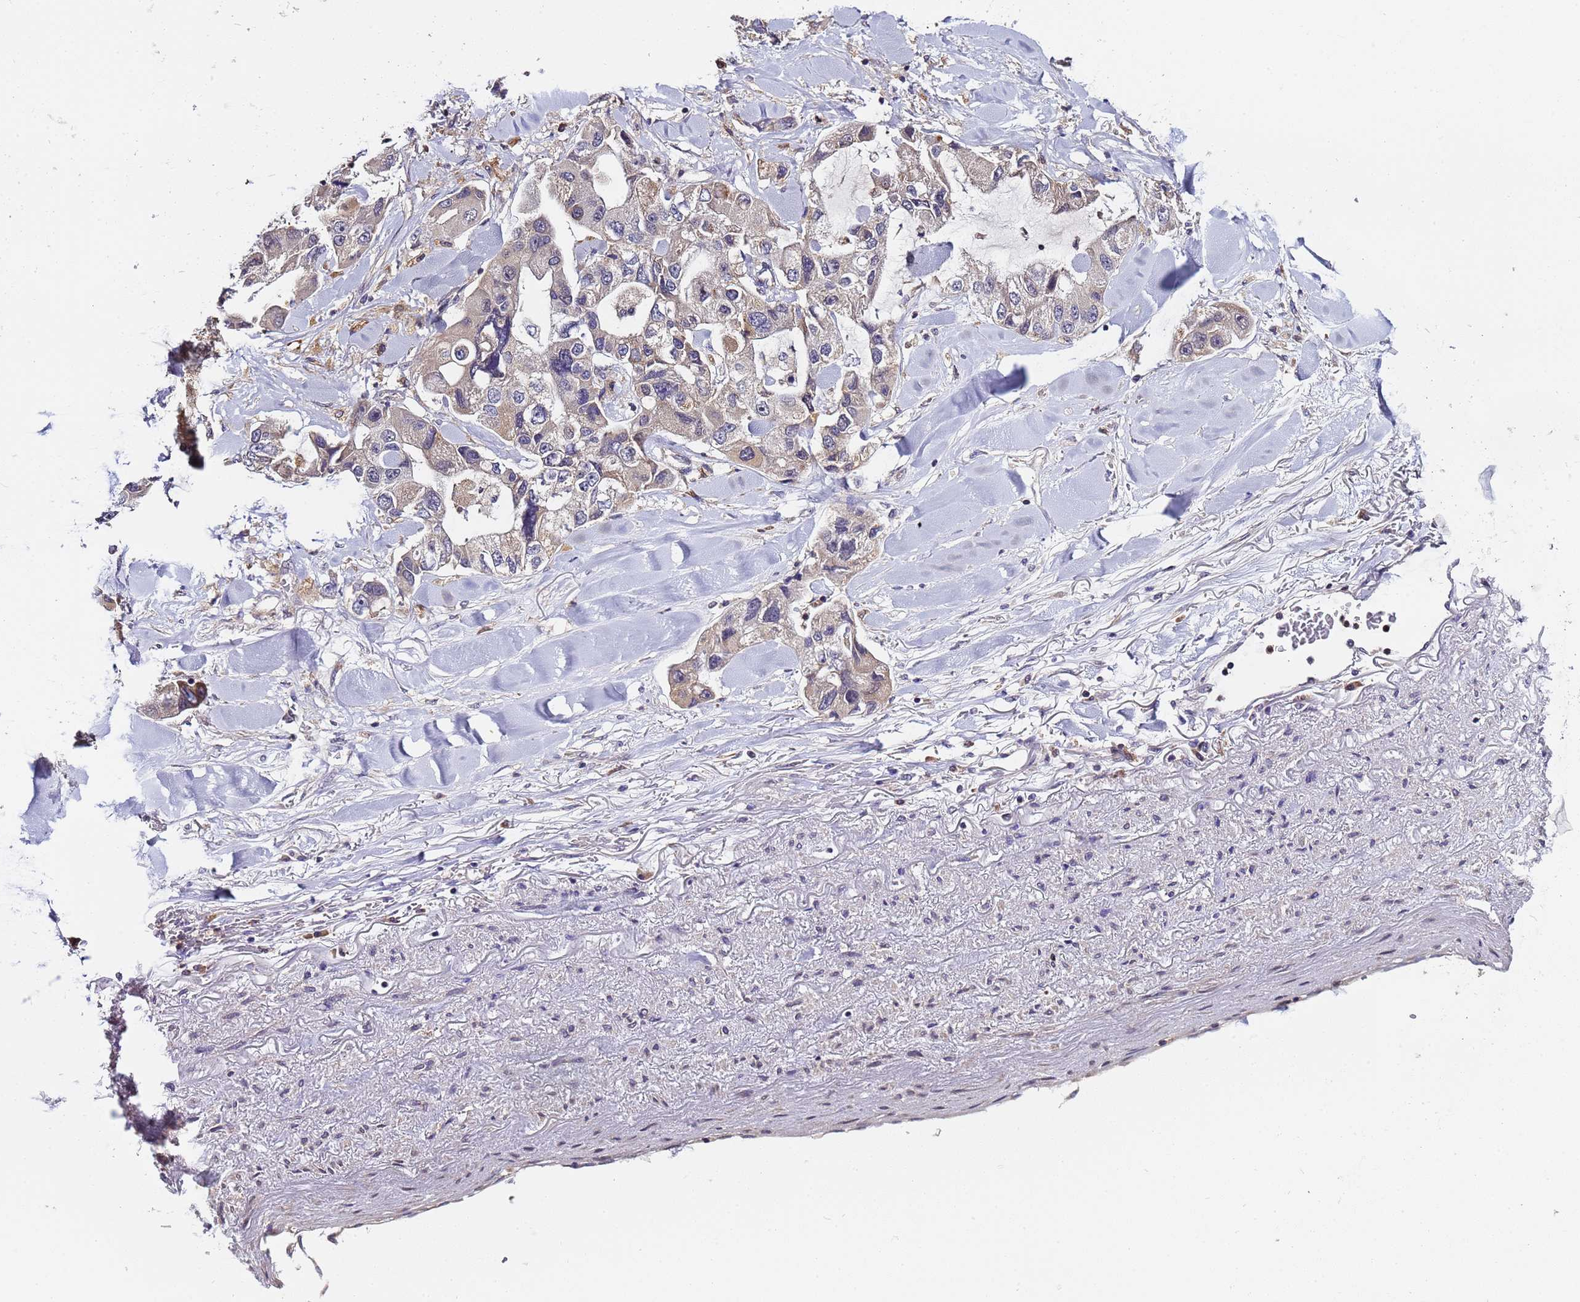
{"staining": {"intensity": "negative", "quantity": "none", "location": "none"}, "tissue": "lung cancer", "cell_type": "Tumor cells", "image_type": "cancer", "snomed": [{"axis": "morphology", "description": "Adenocarcinoma, NOS"}, {"axis": "topography", "description": "Lung"}], "caption": "Human lung cancer (adenocarcinoma) stained for a protein using immunohistochemistry (IHC) reveals no staining in tumor cells.", "gene": "ELMOD2", "patient": {"sex": "female", "age": 54}}